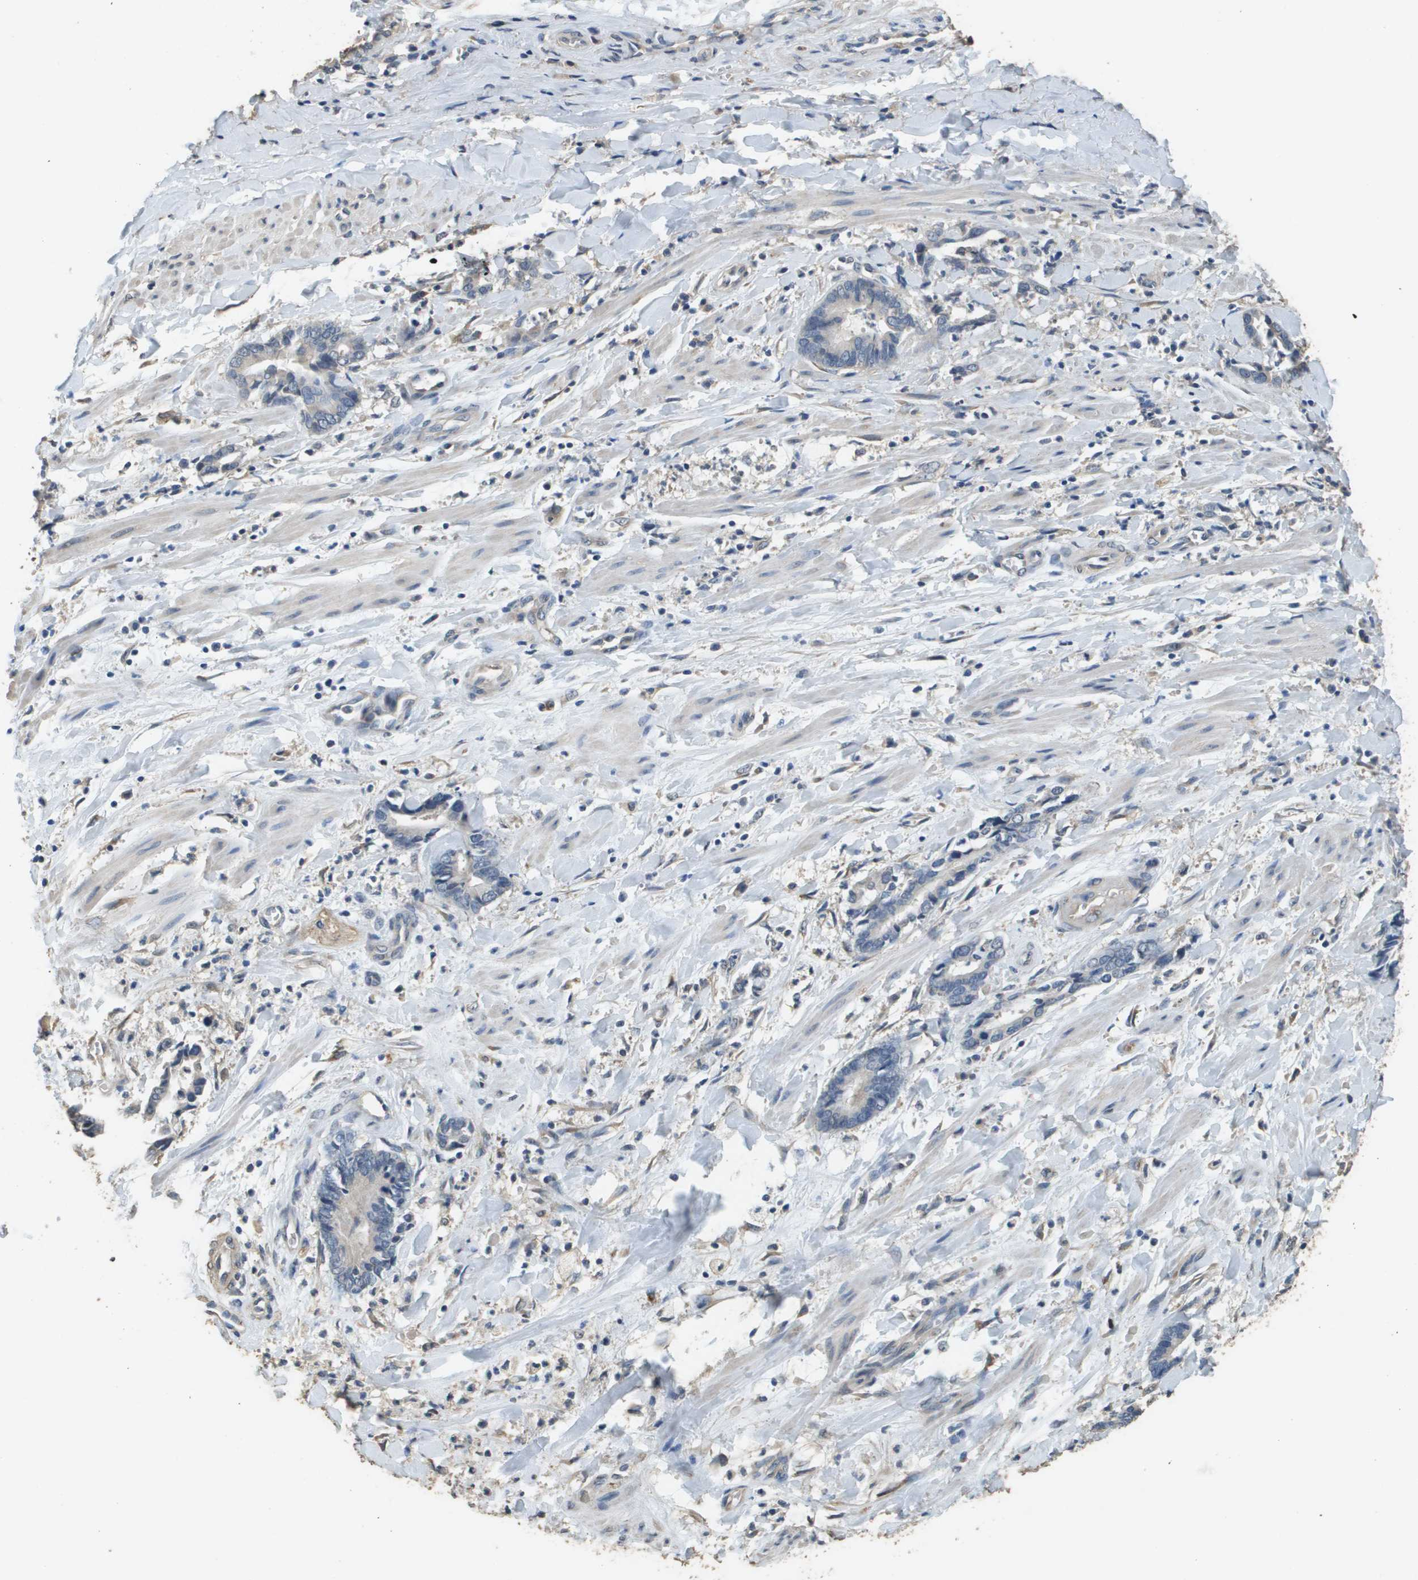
{"staining": {"intensity": "negative", "quantity": "none", "location": "none"}, "tissue": "cervical cancer", "cell_type": "Tumor cells", "image_type": "cancer", "snomed": [{"axis": "morphology", "description": "Adenocarcinoma, NOS"}, {"axis": "topography", "description": "Cervix"}], "caption": "IHC micrograph of human cervical cancer (adenocarcinoma) stained for a protein (brown), which exhibits no staining in tumor cells.", "gene": "RAB6B", "patient": {"sex": "female", "age": 44}}